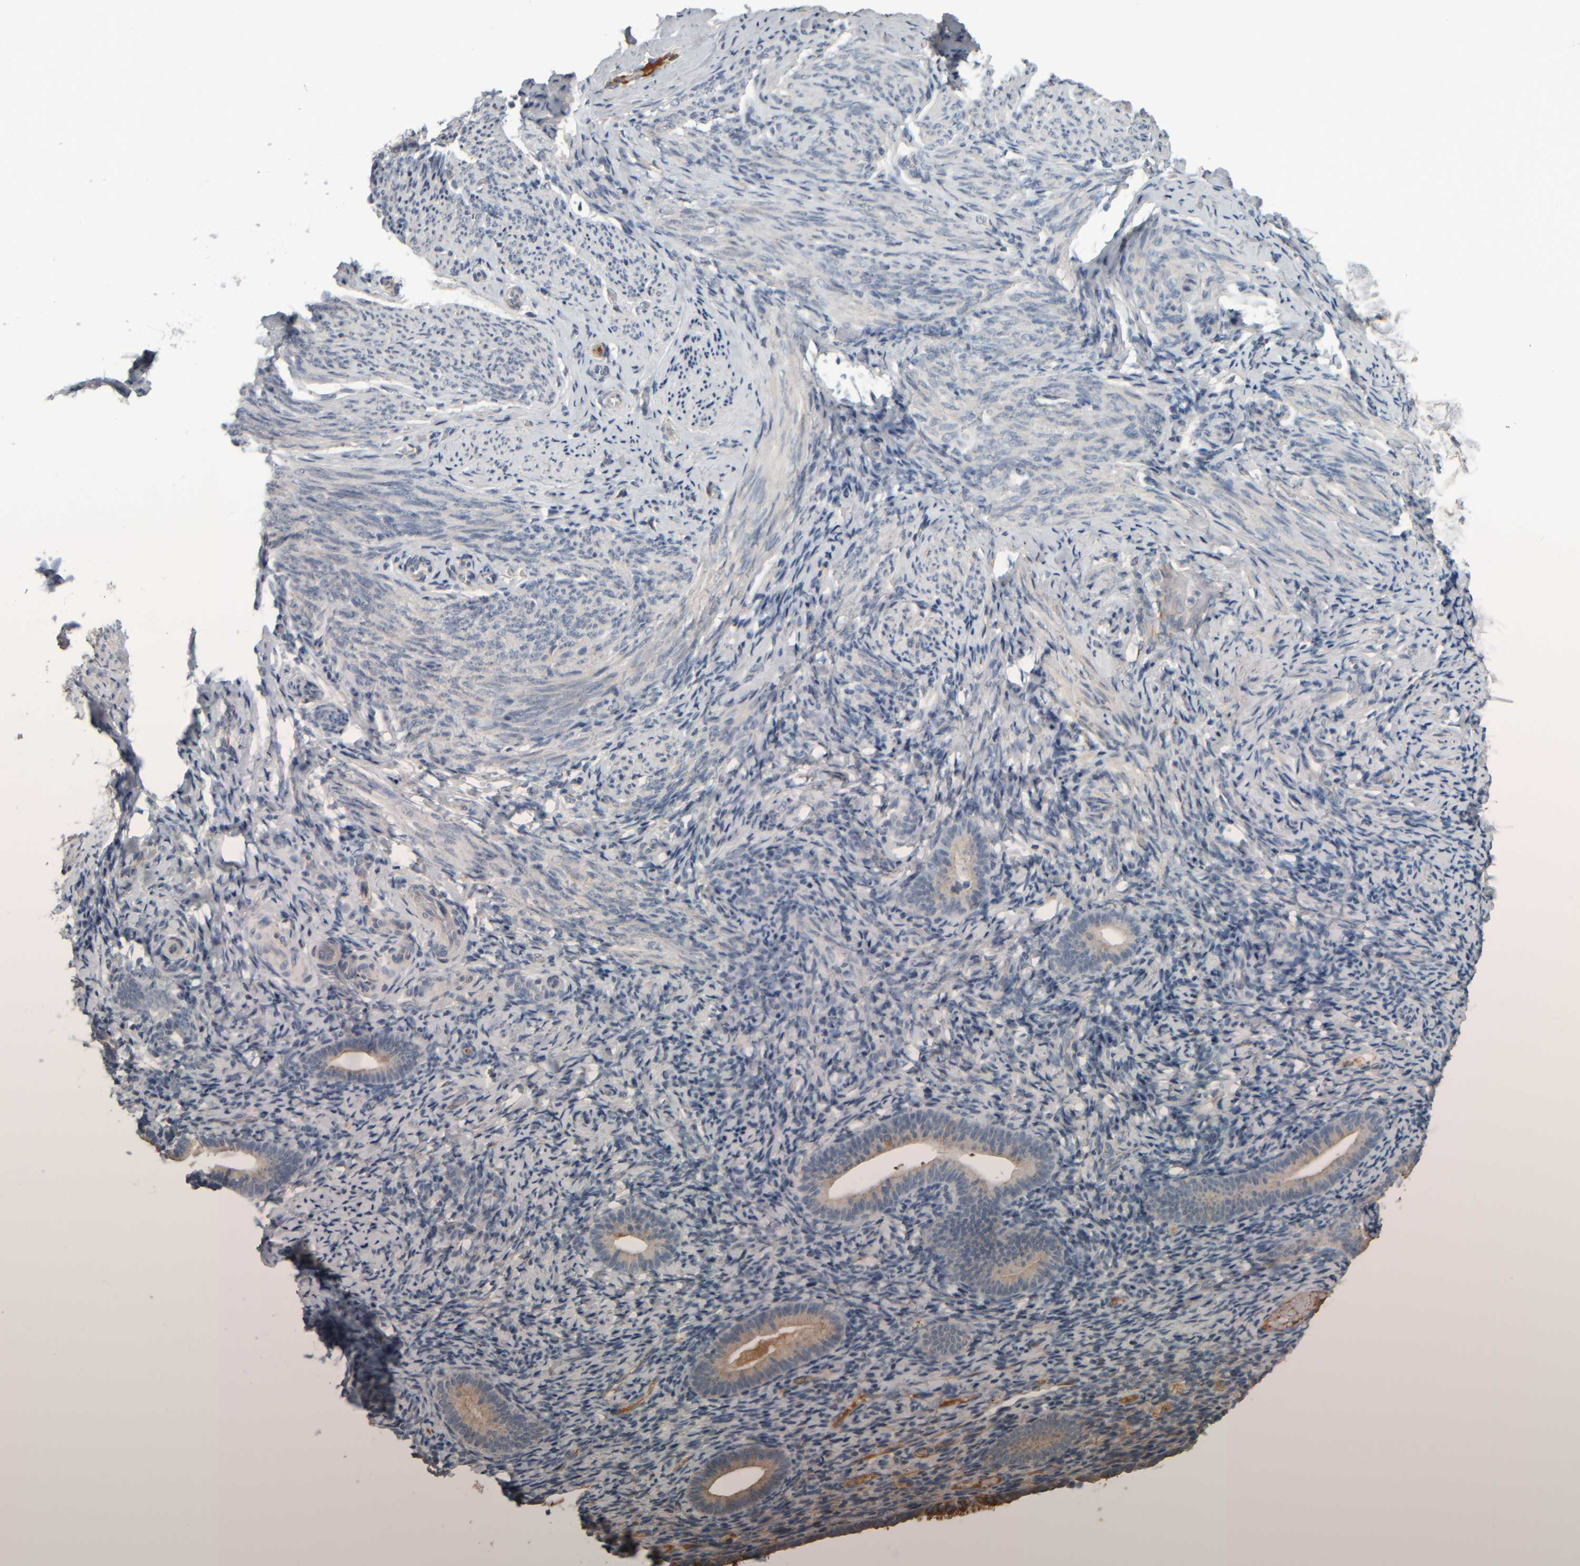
{"staining": {"intensity": "weak", "quantity": "<25%", "location": "cytoplasmic/membranous"}, "tissue": "endometrium", "cell_type": "Cells in endometrial stroma", "image_type": "normal", "snomed": [{"axis": "morphology", "description": "Normal tissue, NOS"}, {"axis": "topography", "description": "Endometrium"}], "caption": "This histopathology image is of unremarkable endometrium stained with immunohistochemistry to label a protein in brown with the nuclei are counter-stained blue. There is no expression in cells in endometrial stroma. (Stains: DAB IHC with hematoxylin counter stain, Microscopy: brightfield microscopy at high magnification).", "gene": "CAVIN4", "patient": {"sex": "female", "age": 51}}